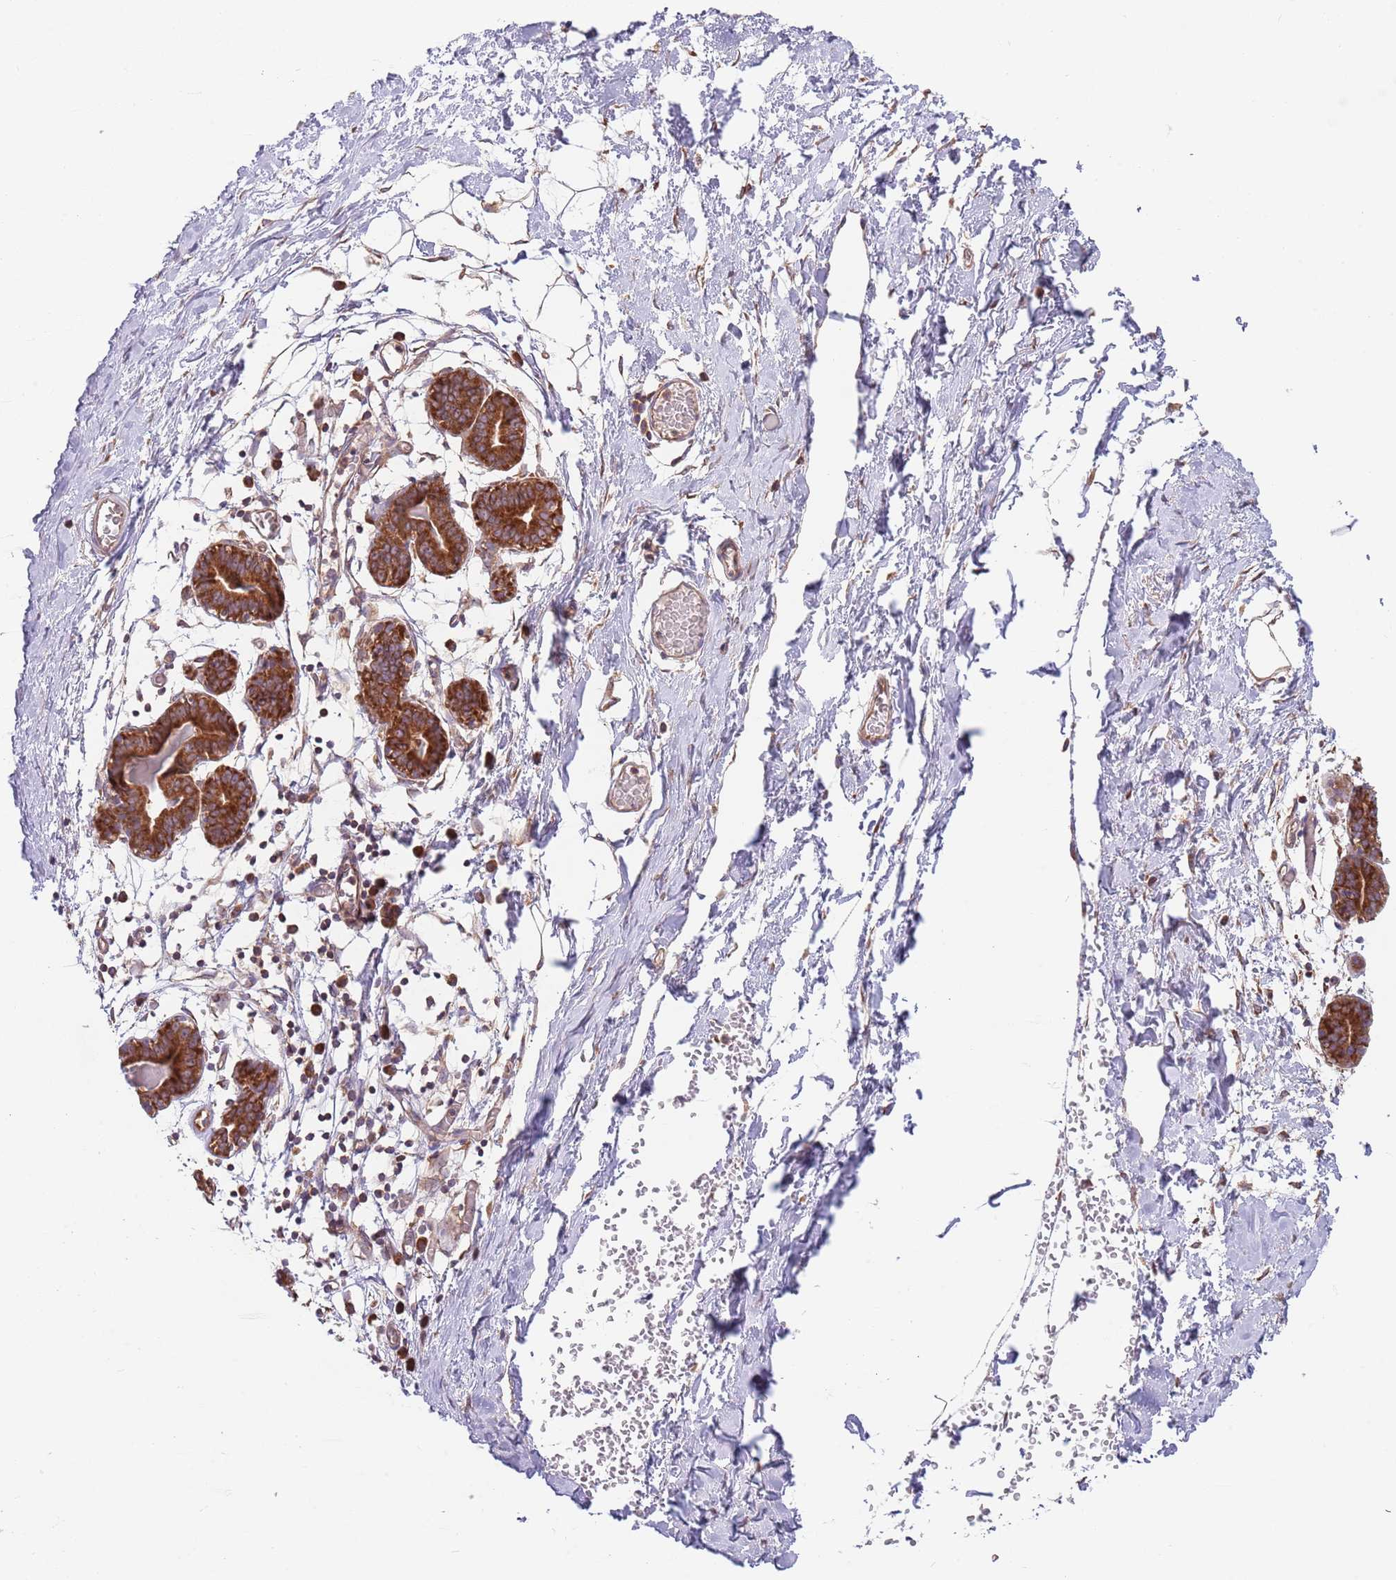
{"staining": {"intensity": "negative", "quantity": "none", "location": "none"}, "tissue": "breast", "cell_type": "Adipocytes", "image_type": "normal", "snomed": [{"axis": "morphology", "description": "Normal tissue, NOS"}, {"axis": "topography", "description": "Breast"}], "caption": "There is no significant staining in adipocytes of breast. (Brightfield microscopy of DAB immunohistochemistry (IHC) at high magnification).", "gene": "EIF3F", "patient": {"sex": "female", "age": 27}}